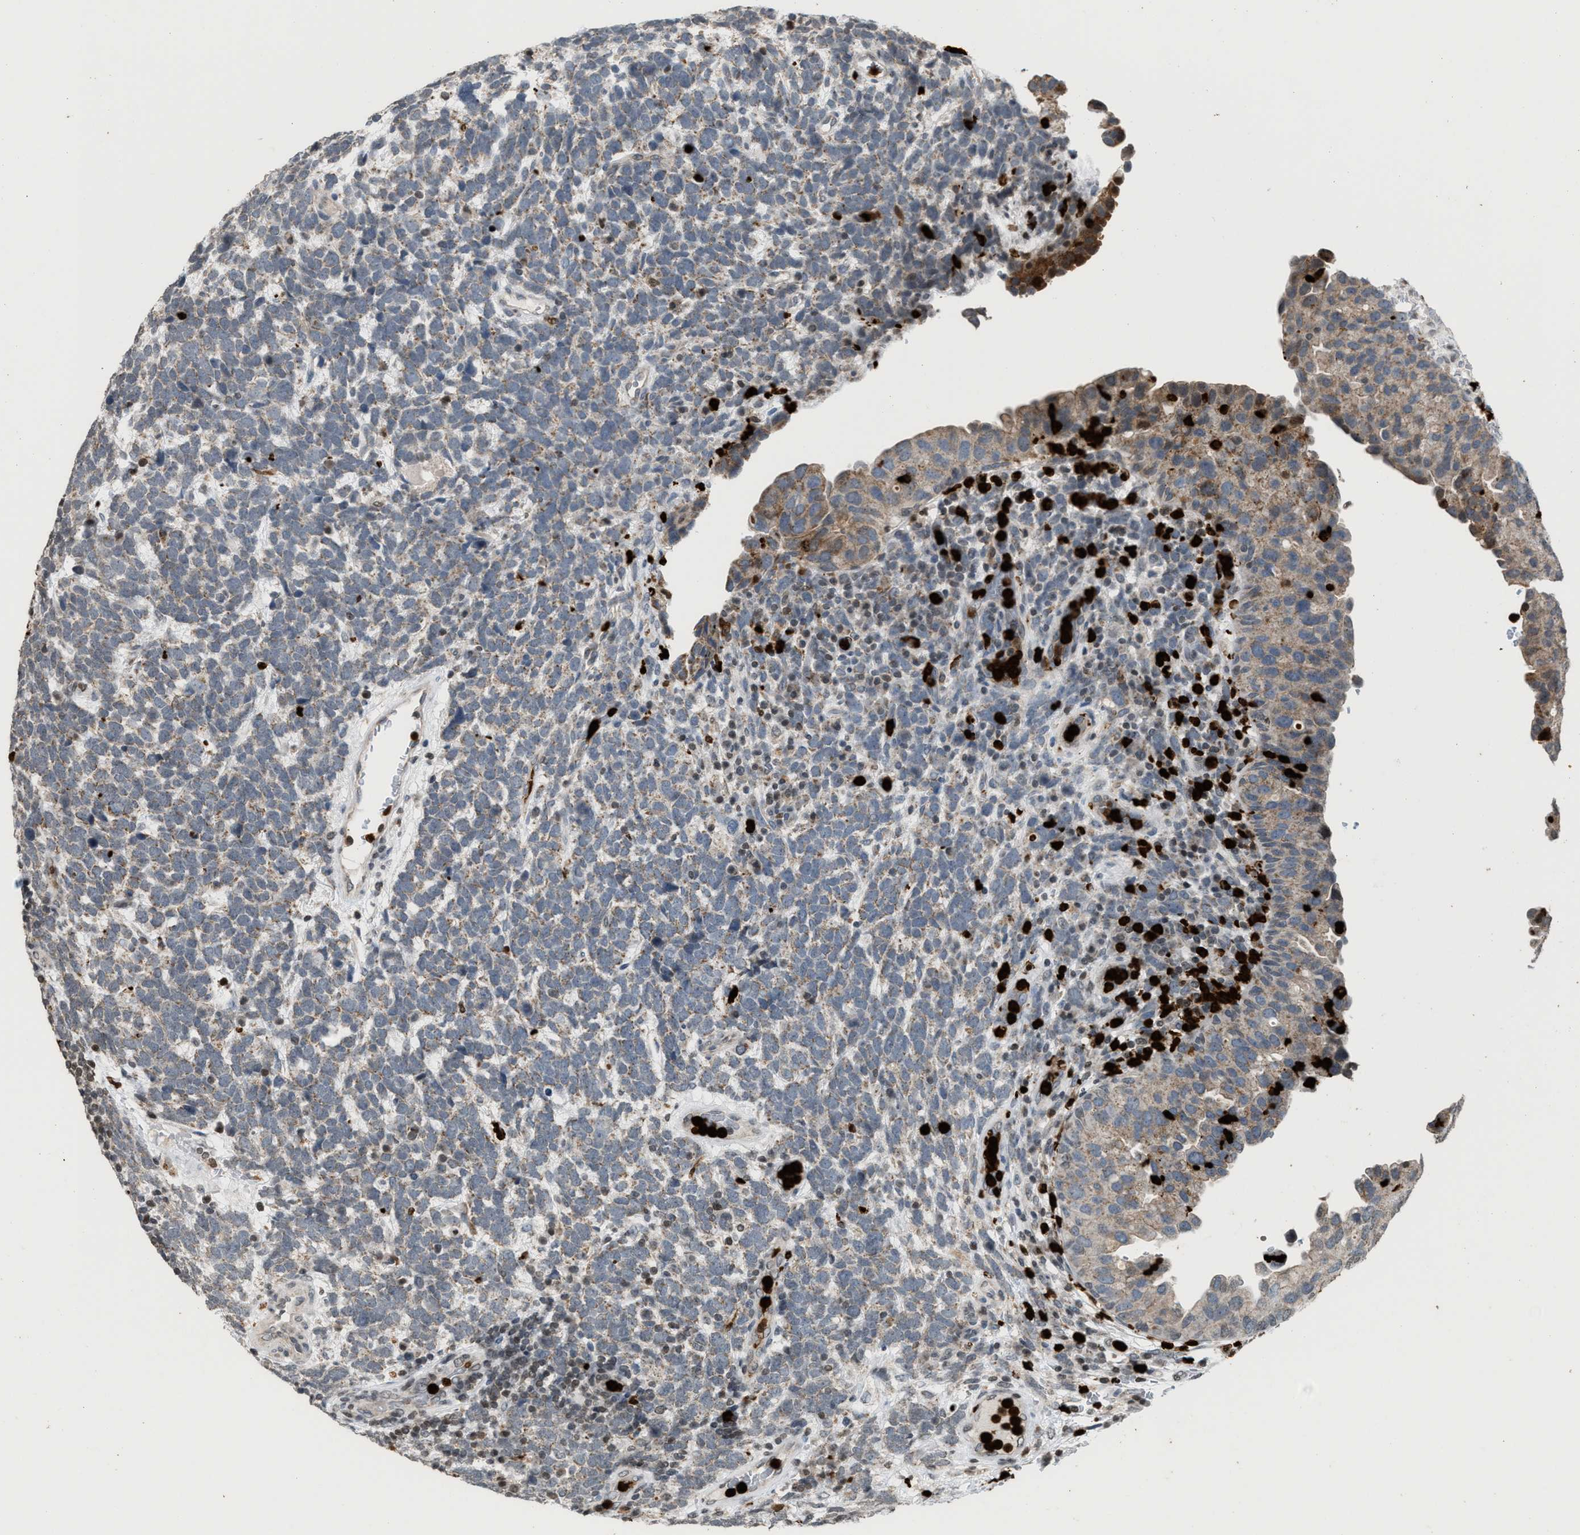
{"staining": {"intensity": "weak", "quantity": "25%-75%", "location": "cytoplasmic/membranous"}, "tissue": "urothelial cancer", "cell_type": "Tumor cells", "image_type": "cancer", "snomed": [{"axis": "morphology", "description": "Urothelial carcinoma, High grade"}, {"axis": "topography", "description": "Urinary bladder"}], "caption": "Immunohistochemistry image of human high-grade urothelial carcinoma stained for a protein (brown), which demonstrates low levels of weak cytoplasmic/membranous positivity in about 25%-75% of tumor cells.", "gene": "PRUNE2", "patient": {"sex": "female", "age": 82}}